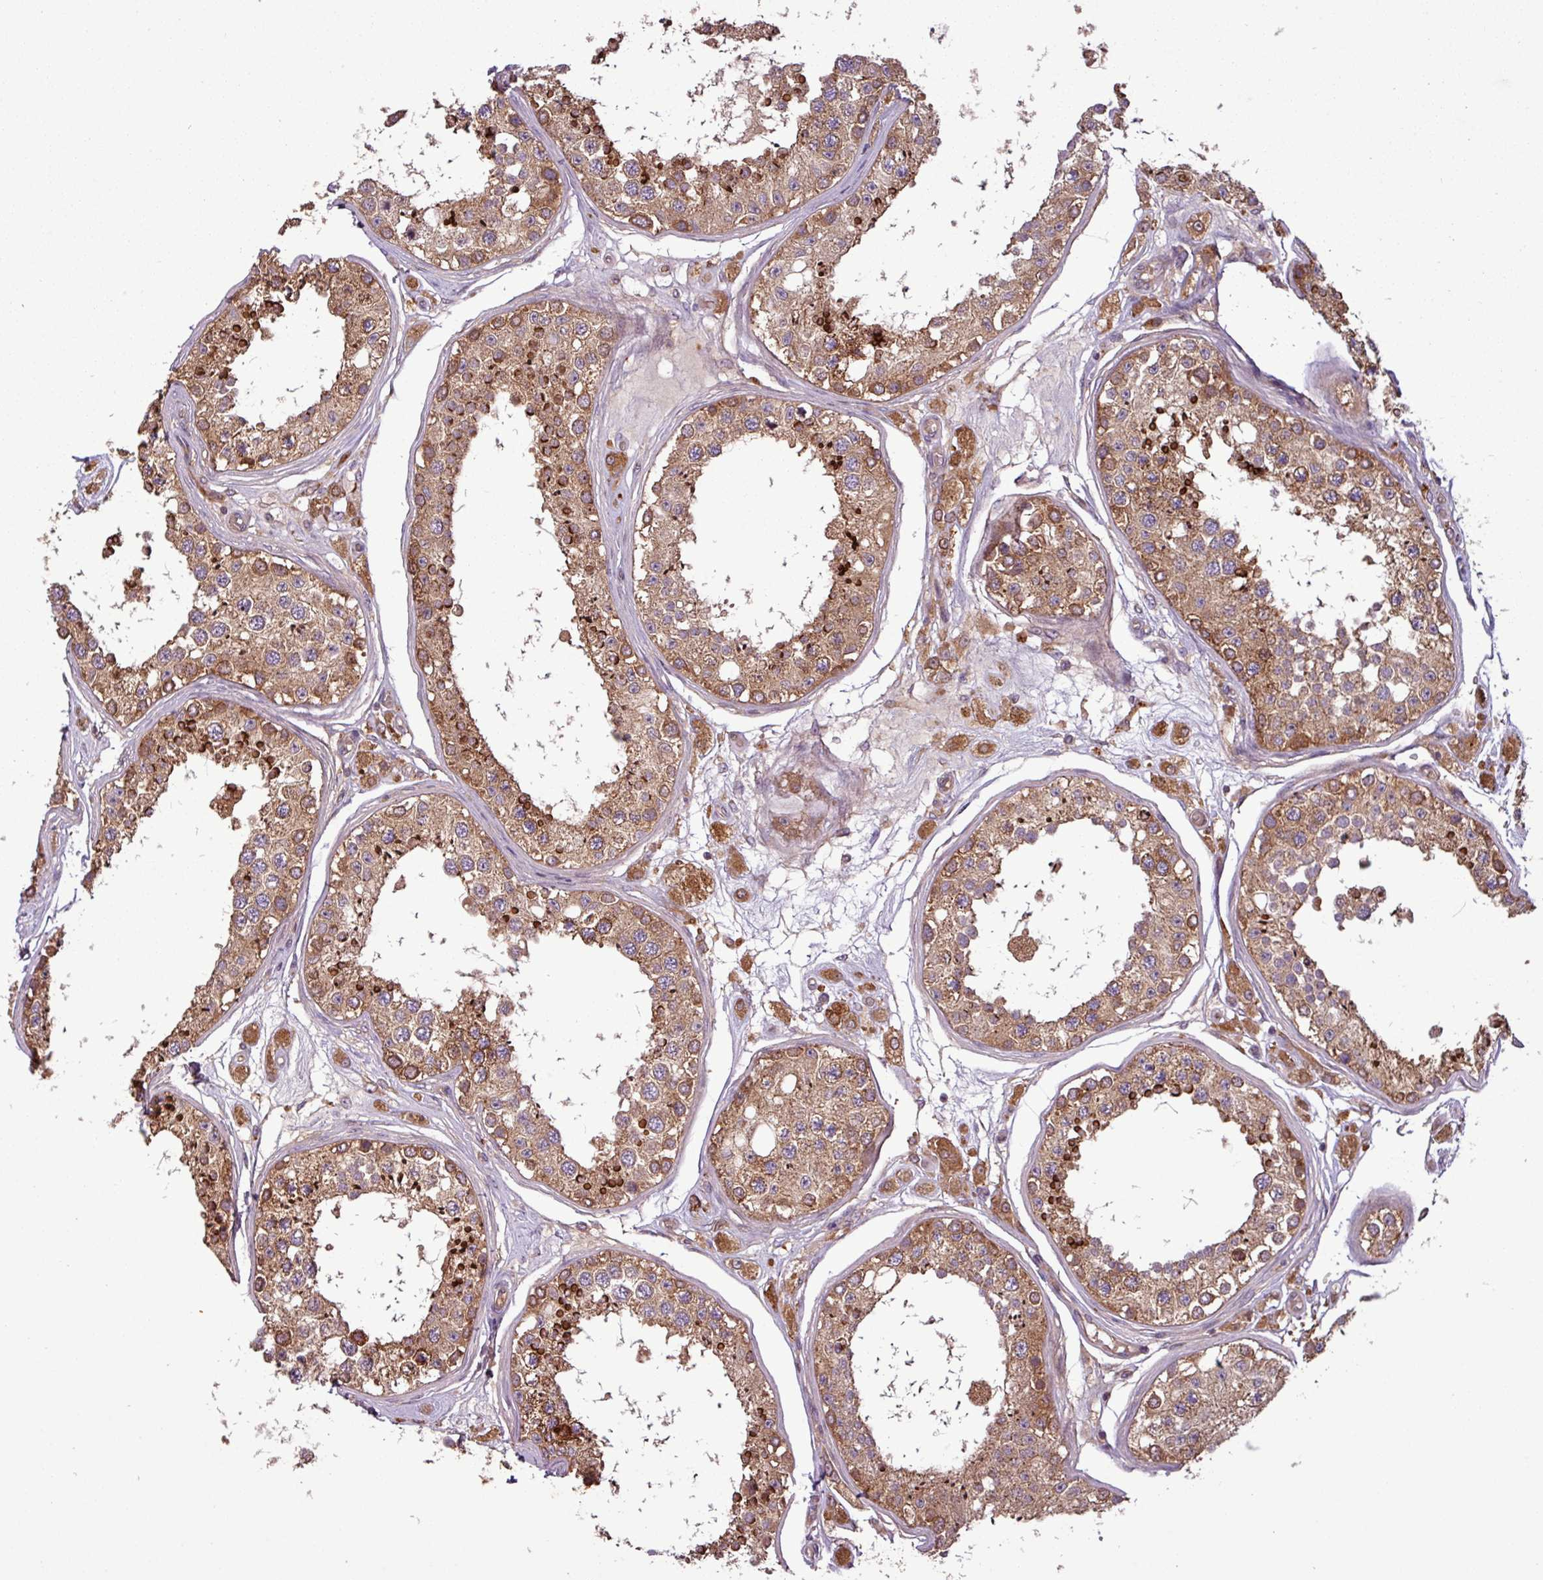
{"staining": {"intensity": "strong", "quantity": ">75%", "location": "cytoplasmic/membranous"}, "tissue": "testis", "cell_type": "Cells in seminiferous ducts", "image_type": "normal", "snomed": [{"axis": "morphology", "description": "Normal tissue, NOS"}, {"axis": "topography", "description": "Testis"}], "caption": "Protein analysis of normal testis demonstrates strong cytoplasmic/membranous expression in approximately >75% of cells in seminiferous ducts. Nuclei are stained in blue.", "gene": "SIRPB2", "patient": {"sex": "male", "age": 25}}